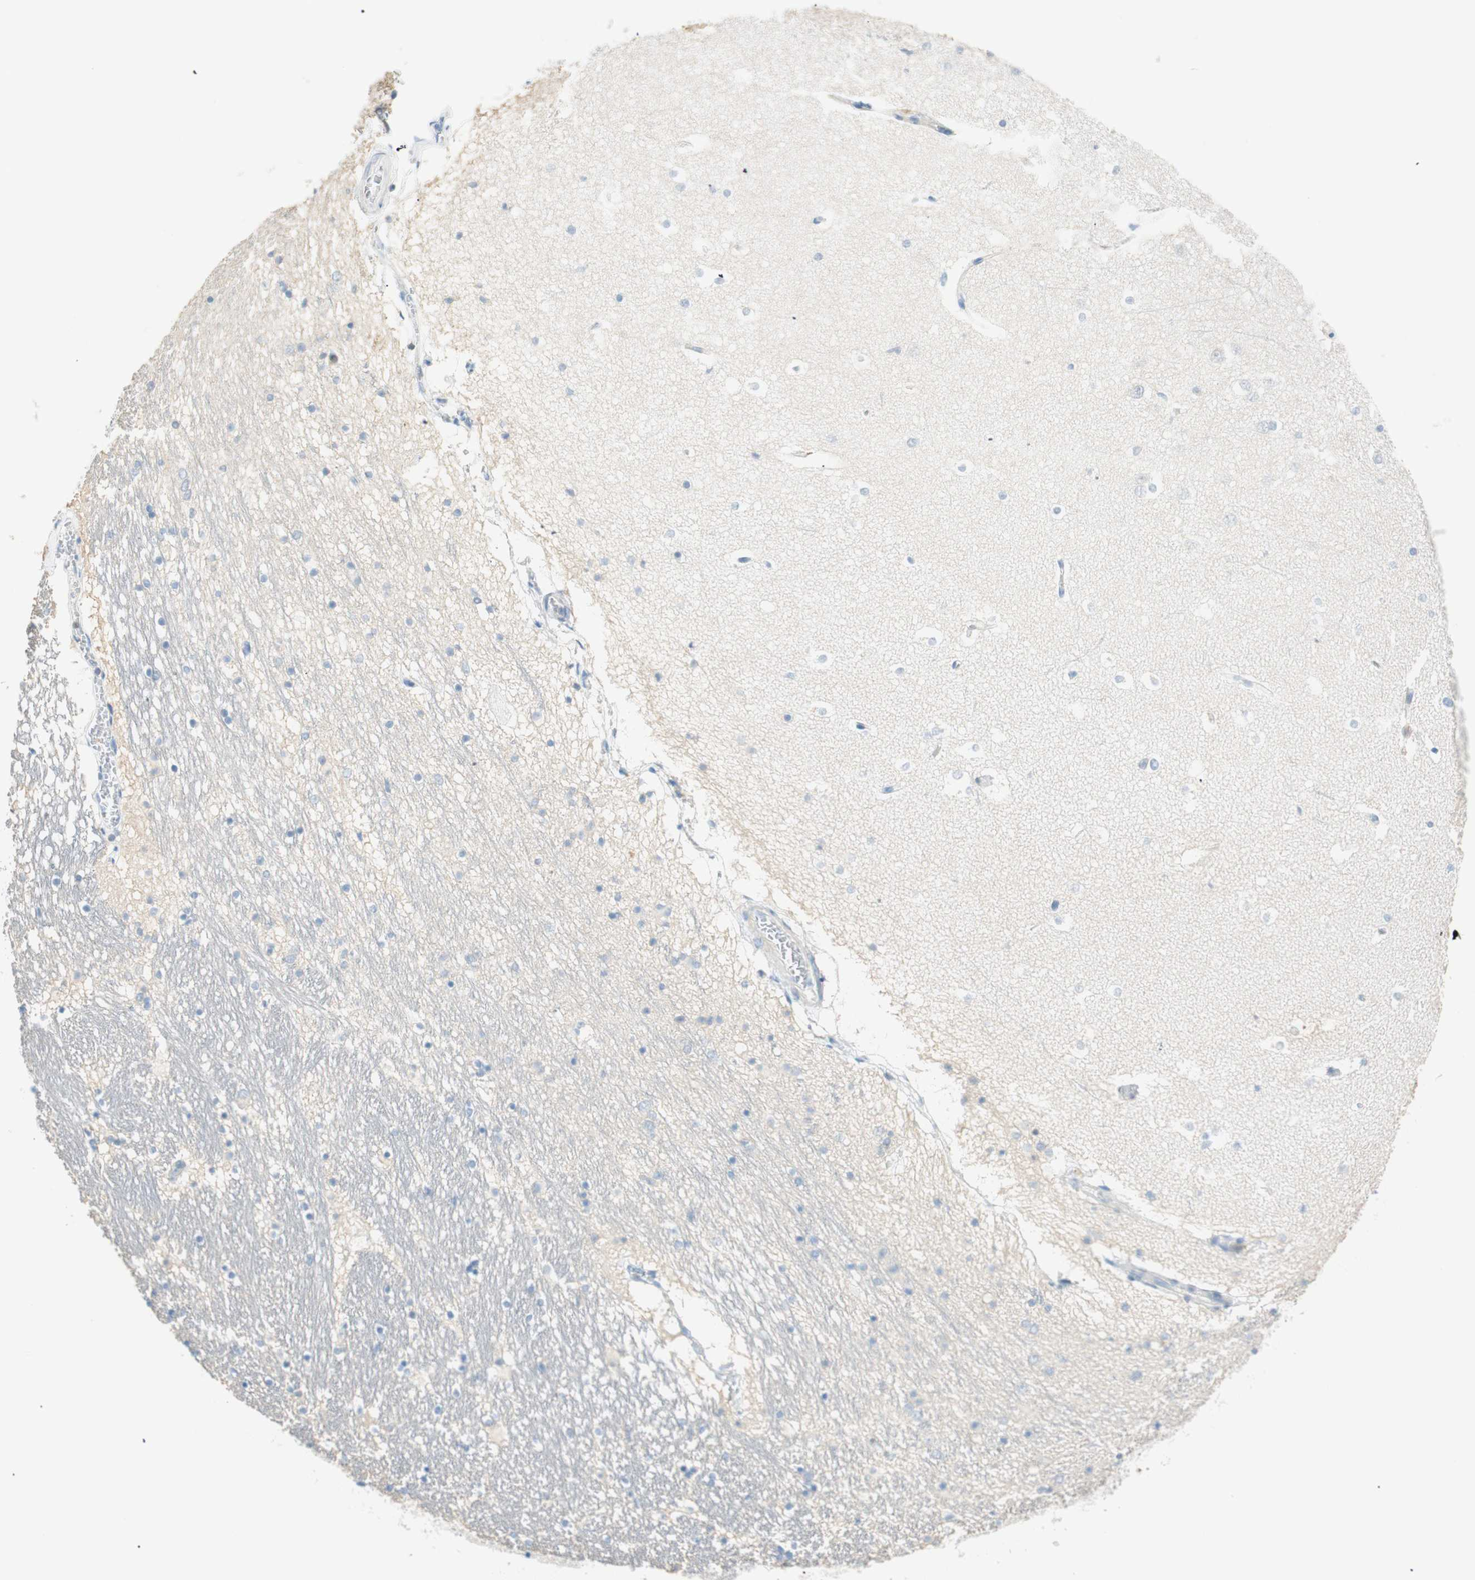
{"staining": {"intensity": "negative", "quantity": "none", "location": "none"}, "tissue": "hippocampus", "cell_type": "Glial cells", "image_type": "normal", "snomed": [{"axis": "morphology", "description": "Normal tissue, NOS"}, {"axis": "topography", "description": "Hippocampus"}], "caption": "Immunohistochemistry (IHC) image of unremarkable hippocampus stained for a protein (brown), which exhibits no staining in glial cells.", "gene": "PTTG1", "patient": {"sex": "male", "age": 45}}